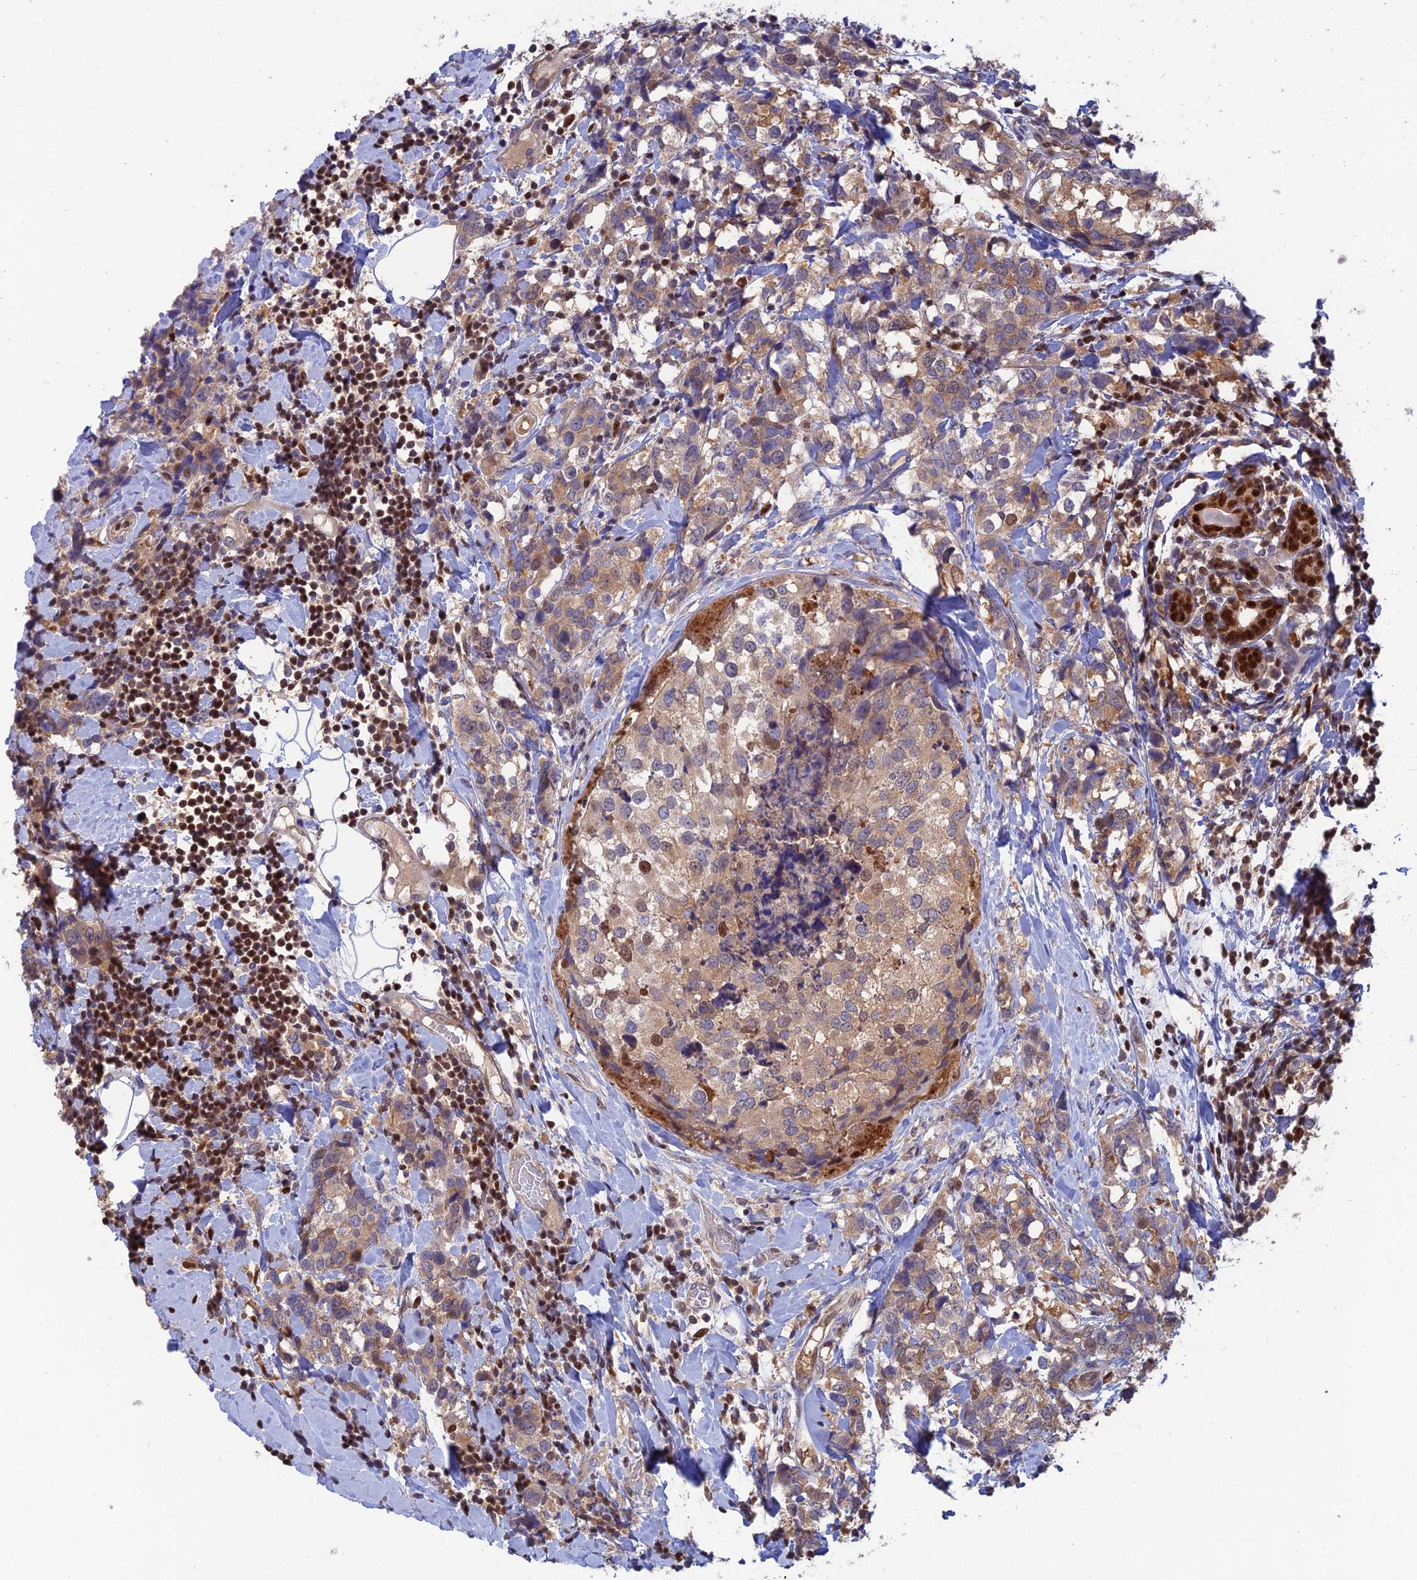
{"staining": {"intensity": "moderate", "quantity": ">75%", "location": "cytoplasmic/membranous"}, "tissue": "breast cancer", "cell_type": "Tumor cells", "image_type": "cancer", "snomed": [{"axis": "morphology", "description": "Lobular carcinoma"}, {"axis": "topography", "description": "Breast"}], "caption": "An immunohistochemistry (IHC) micrograph of tumor tissue is shown. Protein staining in brown labels moderate cytoplasmic/membranous positivity in breast lobular carcinoma within tumor cells. (Brightfield microscopy of DAB IHC at high magnification).", "gene": "DNPEP", "patient": {"sex": "female", "age": 59}}